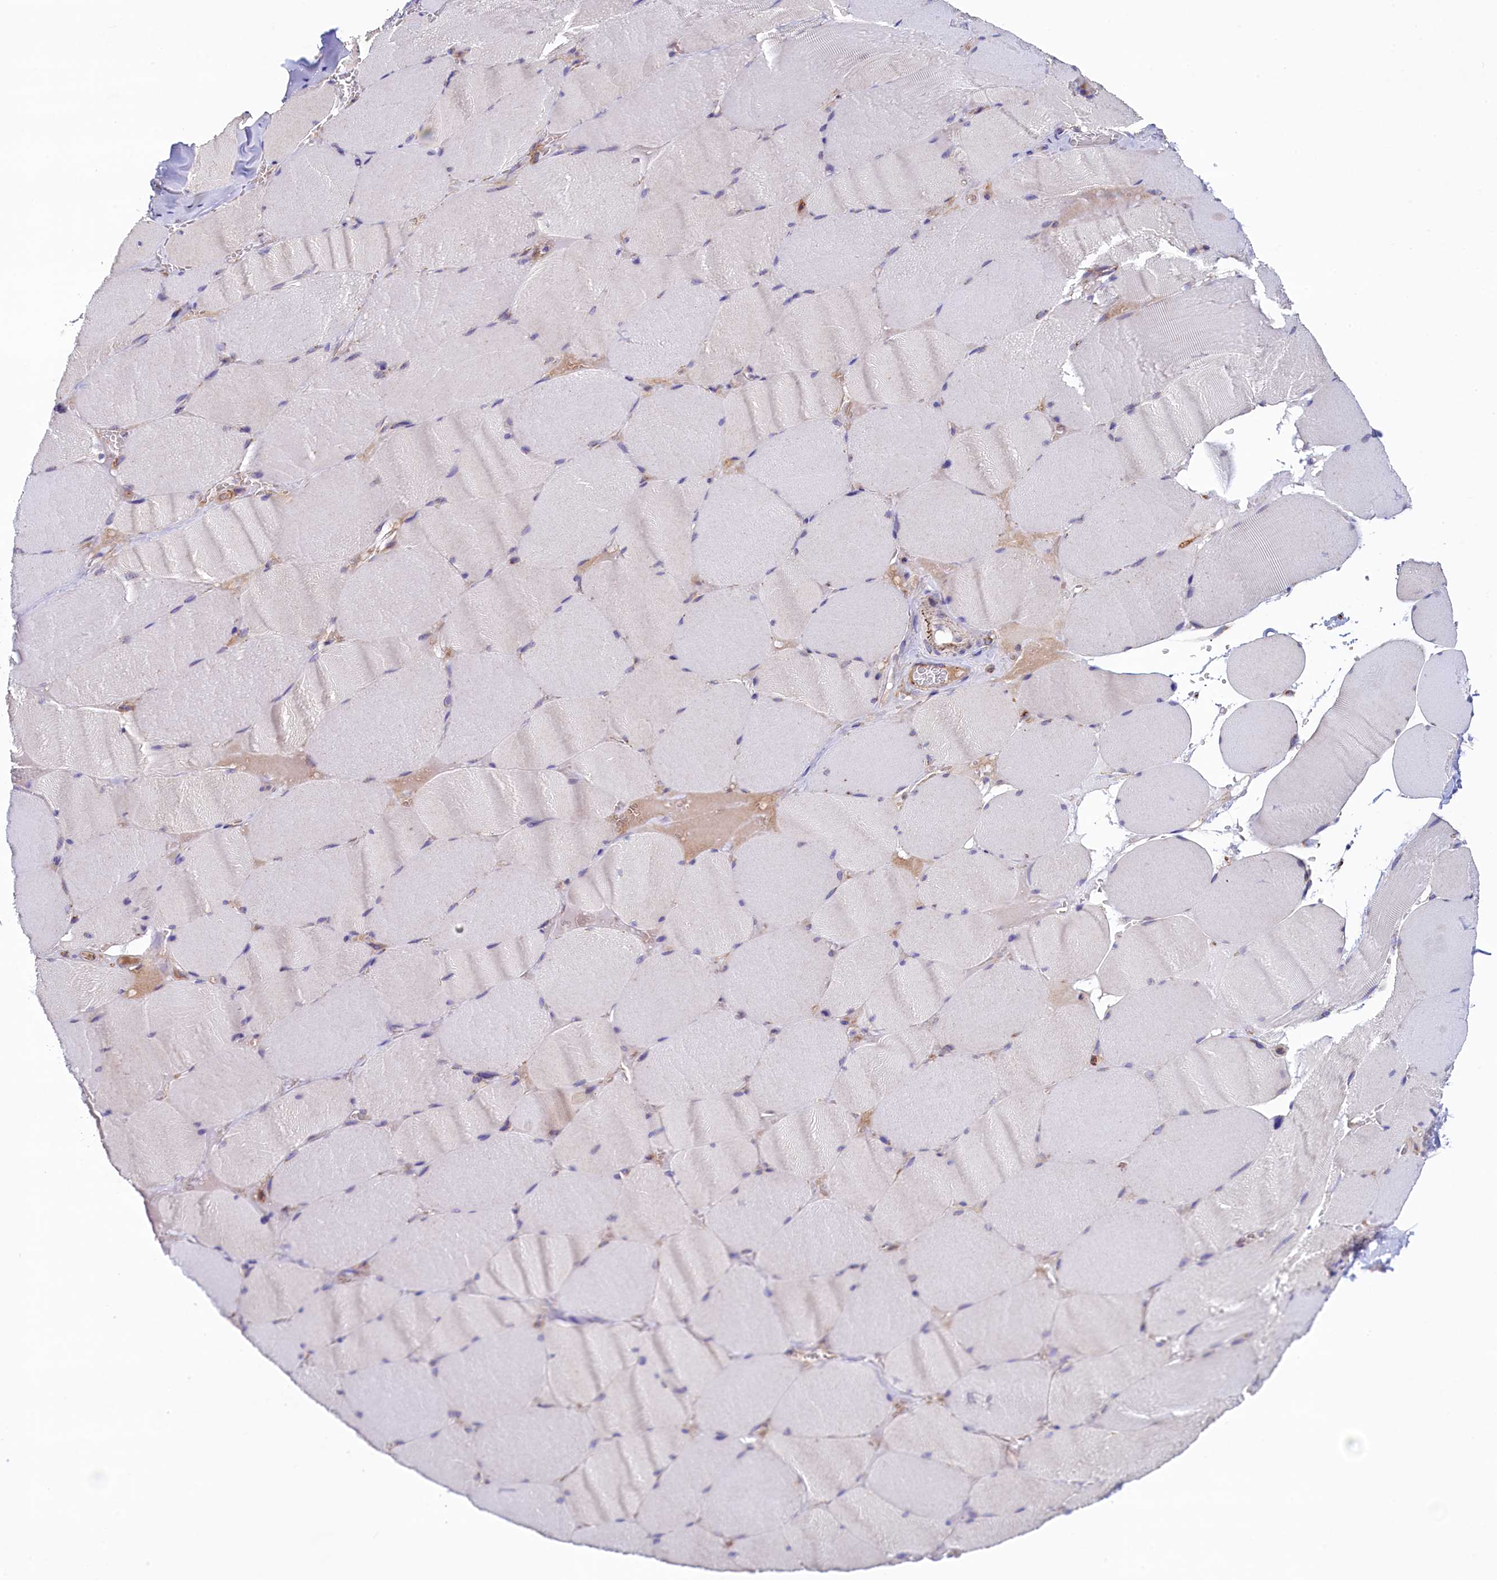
{"staining": {"intensity": "negative", "quantity": "none", "location": "none"}, "tissue": "skeletal muscle", "cell_type": "Myocytes", "image_type": "normal", "snomed": [{"axis": "morphology", "description": "Normal tissue, NOS"}, {"axis": "topography", "description": "Skeletal muscle"}, {"axis": "topography", "description": "Head-Neck"}], "caption": "Skeletal muscle stained for a protein using immunohistochemistry exhibits no staining myocytes.", "gene": "GPR21", "patient": {"sex": "male", "age": 66}}